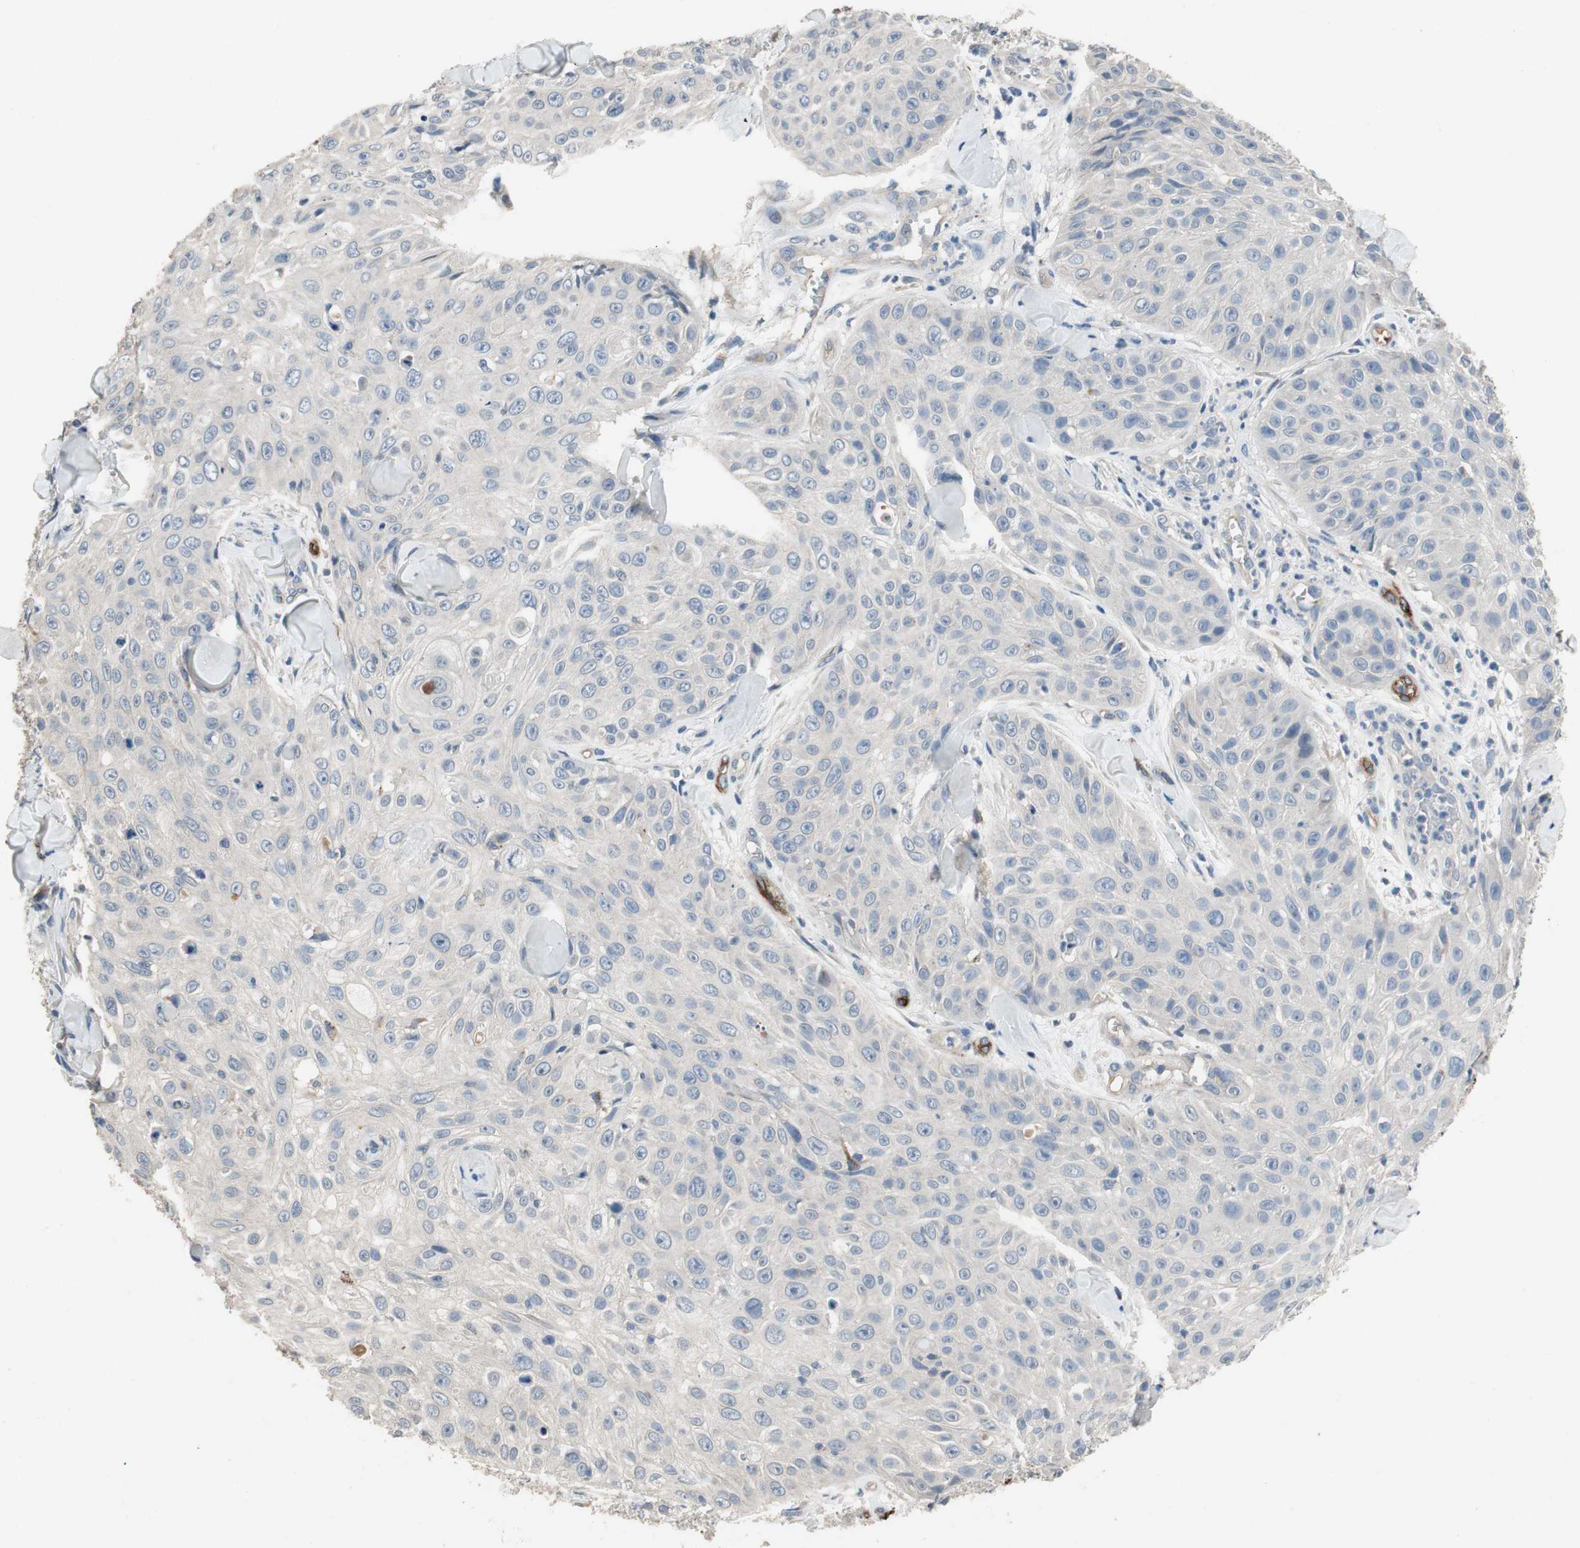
{"staining": {"intensity": "negative", "quantity": "none", "location": "none"}, "tissue": "skin cancer", "cell_type": "Tumor cells", "image_type": "cancer", "snomed": [{"axis": "morphology", "description": "Squamous cell carcinoma, NOS"}, {"axis": "topography", "description": "Skin"}], "caption": "Immunohistochemistry photomicrograph of human skin cancer (squamous cell carcinoma) stained for a protein (brown), which shows no positivity in tumor cells.", "gene": "ALPL", "patient": {"sex": "male", "age": 86}}